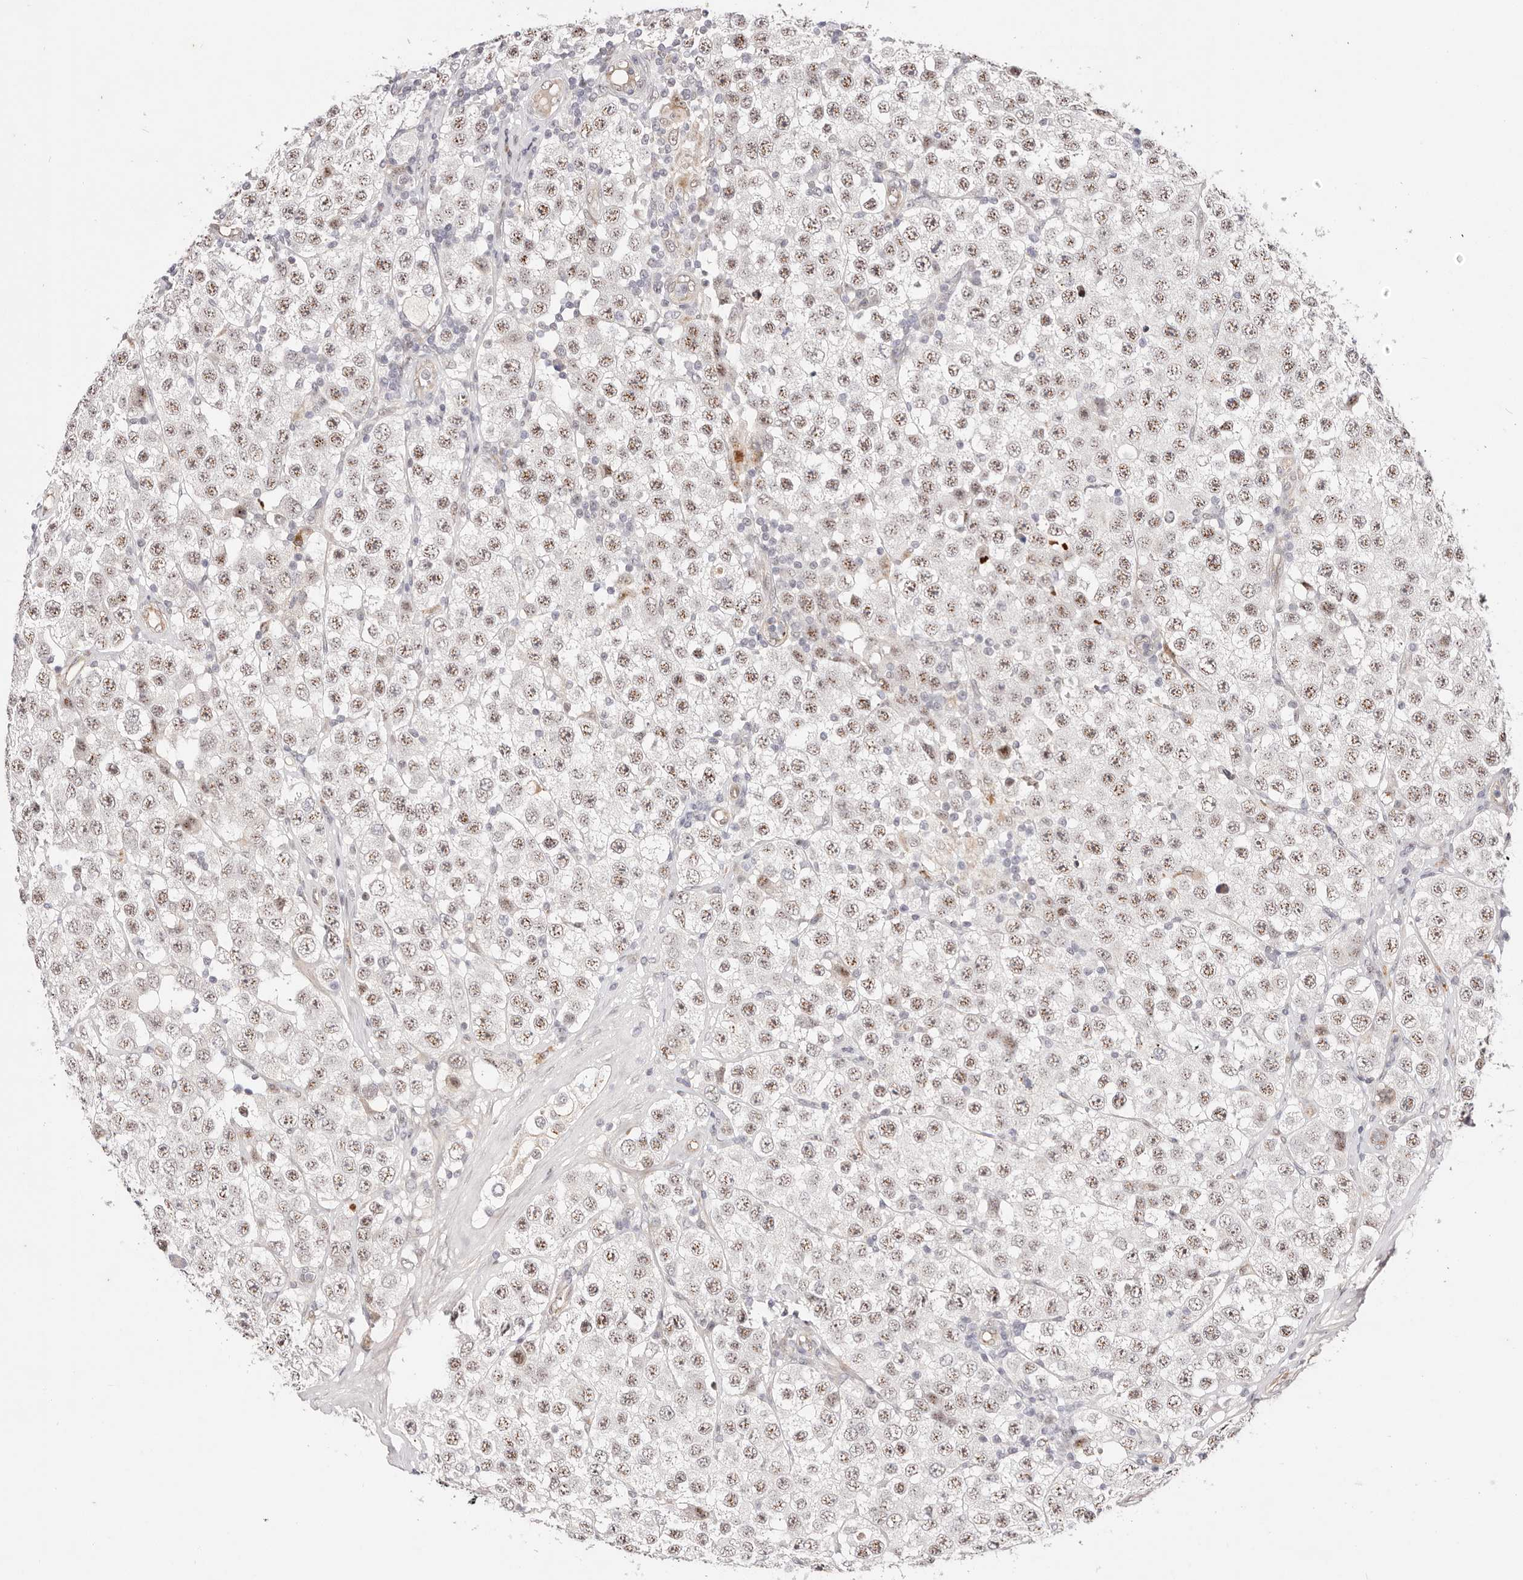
{"staining": {"intensity": "moderate", "quantity": ">75%", "location": "nuclear"}, "tissue": "testis cancer", "cell_type": "Tumor cells", "image_type": "cancer", "snomed": [{"axis": "morphology", "description": "Seminoma, NOS"}, {"axis": "topography", "description": "Testis"}], "caption": "Seminoma (testis) stained with immunohistochemistry (IHC) exhibits moderate nuclear staining in approximately >75% of tumor cells. (brown staining indicates protein expression, while blue staining denotes nuclei).", "gene": "WRN", "patient": {"sex": "male", "age": 28}}